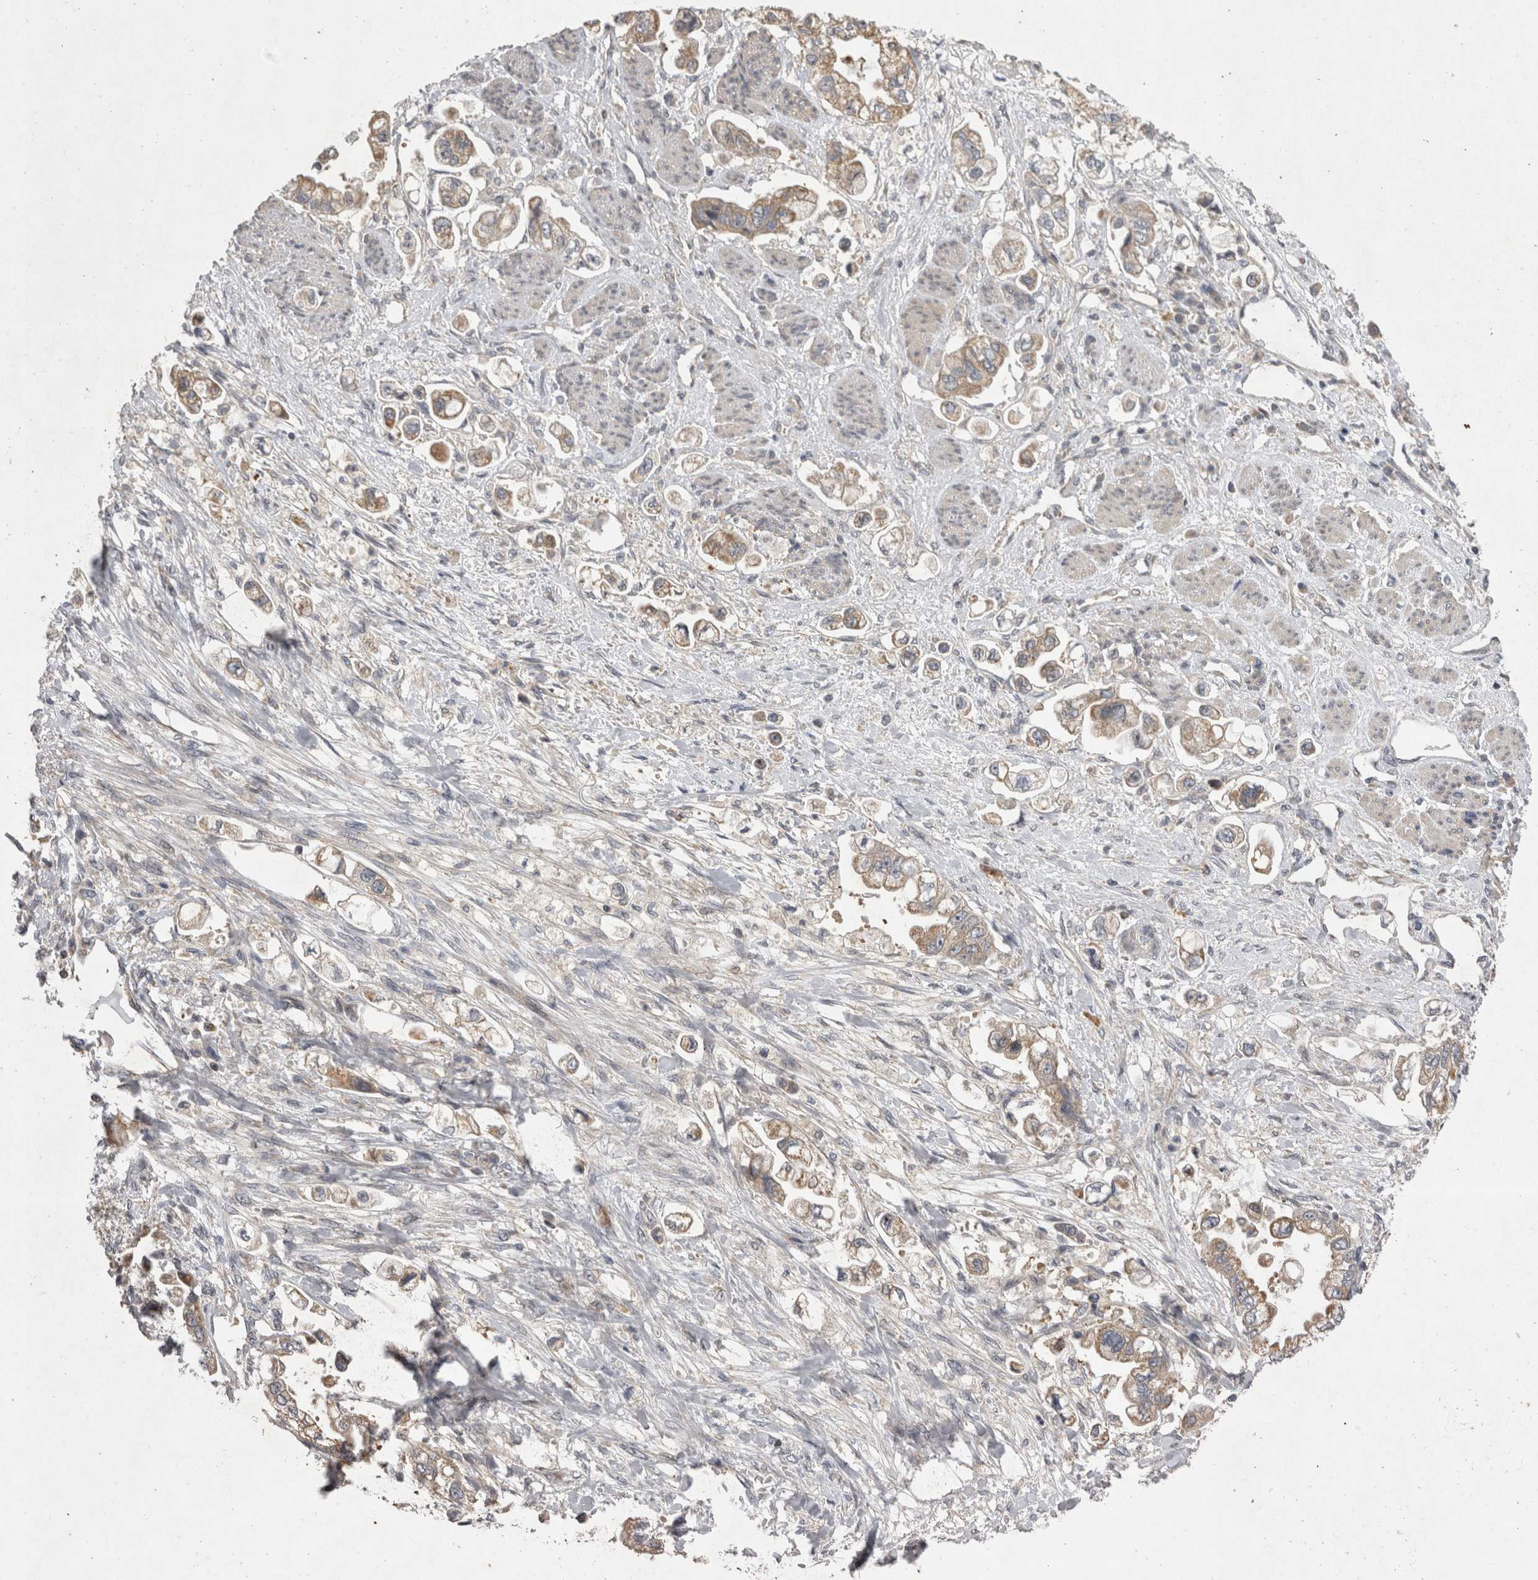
{"staining": {"intensity": "moderate", "quantity": ">75%", "location": "cytoplasmic/membranous"}, "tissue": "stomach cancer", "cell_type": "Tumor cells", "image_type": "cancer", "snomed": [{"axis": "morphology", "description": "Adenocarcinoma, NOS"}, {"axis": "topography", "description": "Stomach"}], "caption": "Brown immunohistochemical staining in stomach cancer reveals moderate cytoplasmic/membranous expression in about >75% of tumor cells.", "gene": "TSPOAP1", "patient": {"sex": "male", "age": 62}}